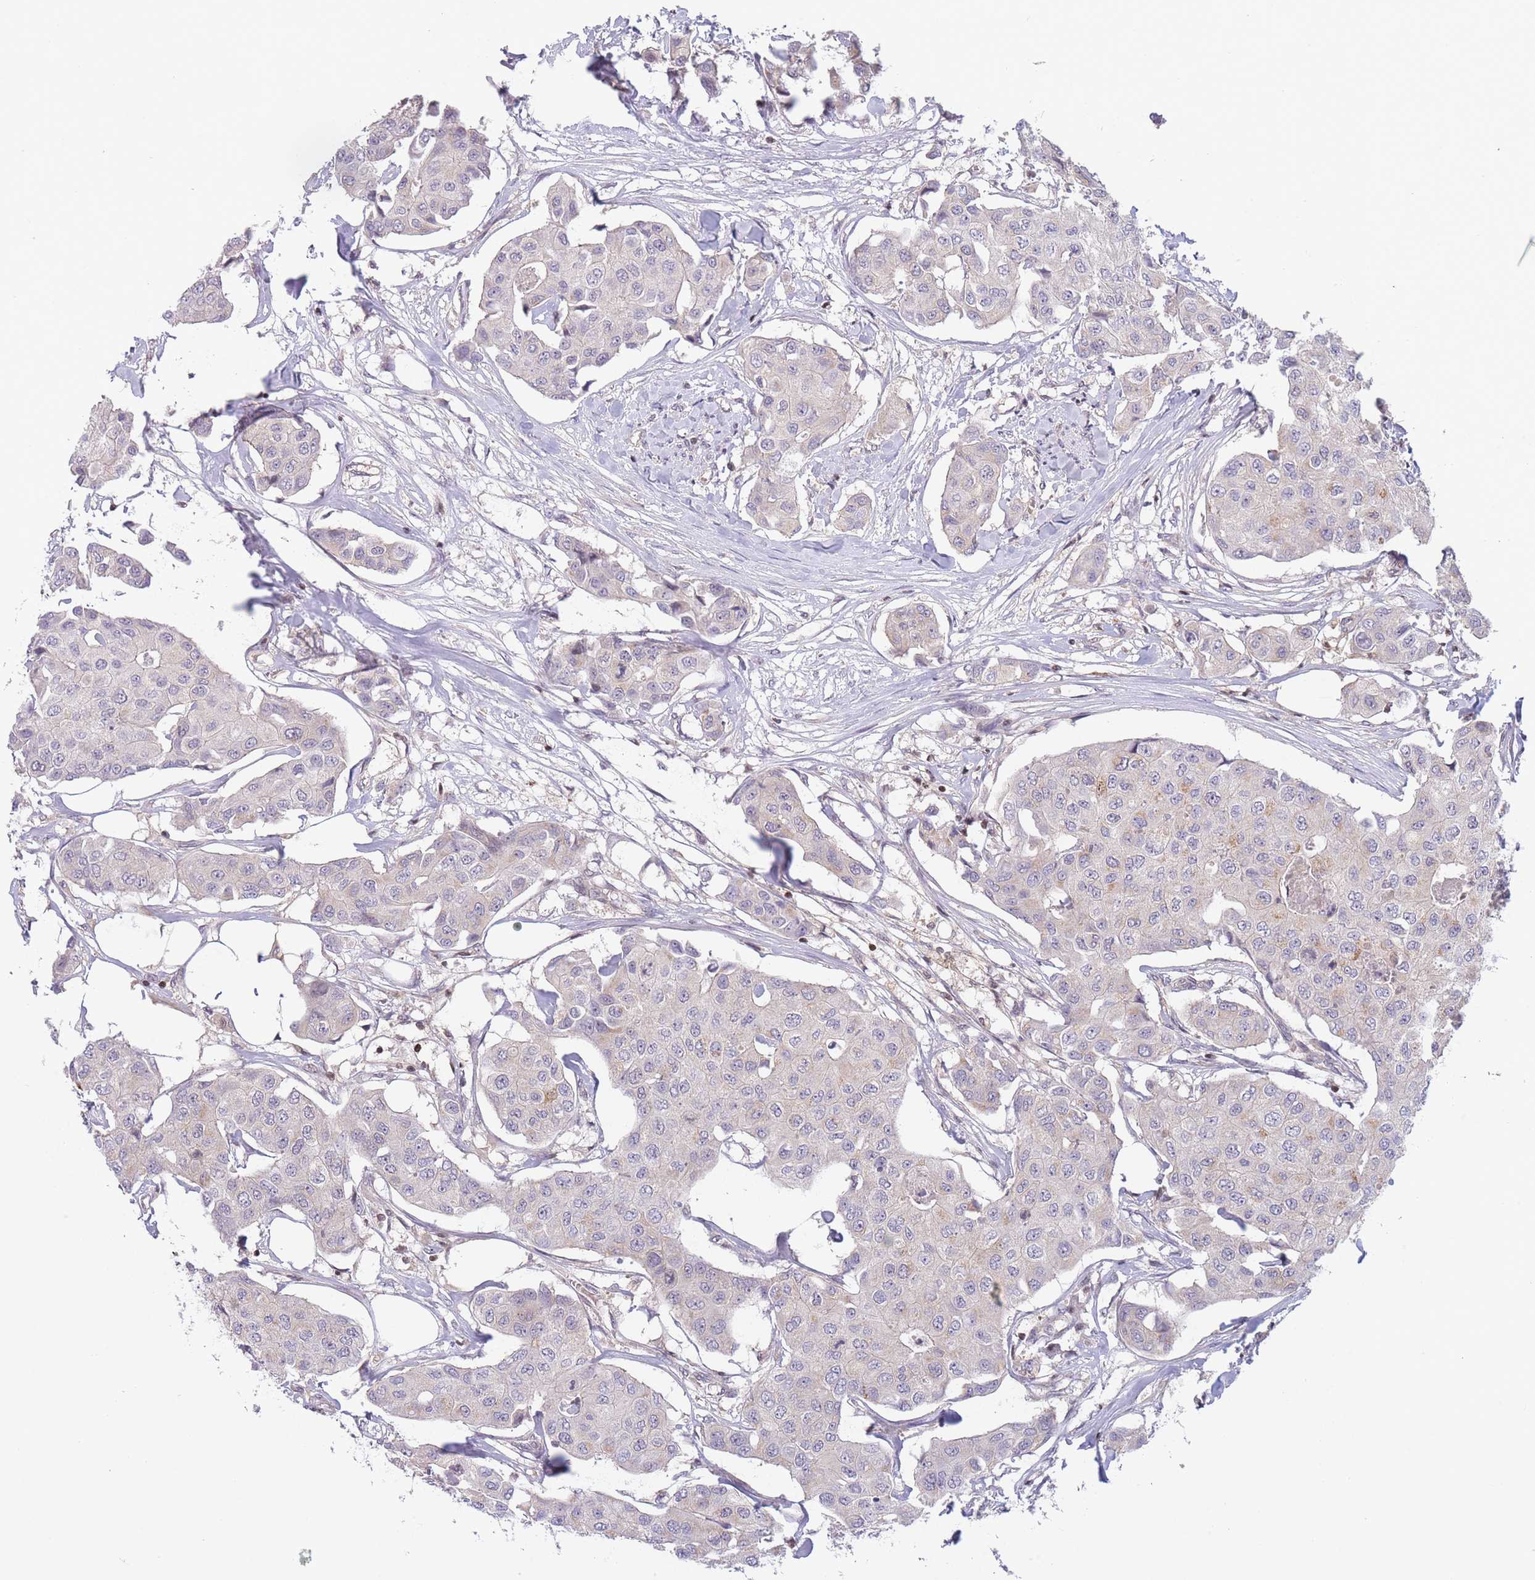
{"staining": {"intensity": "negative", "quantity": "none", "location": "none"}, "tissue": "breast cancer", "cell_type": "Tumor cells", "image_type": "cancer", "snomed": [{"axis": "morphology", "description": "Duct carcinoma"}, {"axis": "topography", "description": "Breast"}, {"axis": "topography", "description": "Lymph node"}], "caption": "High power microscopy image of an immunohistochemistry (IHC) image of breast intraductal carcinoma, revealing no significant positivity in tumor cells.", "gene": "SLC35F5", "patient": {"sex": "female", "age": 80}}